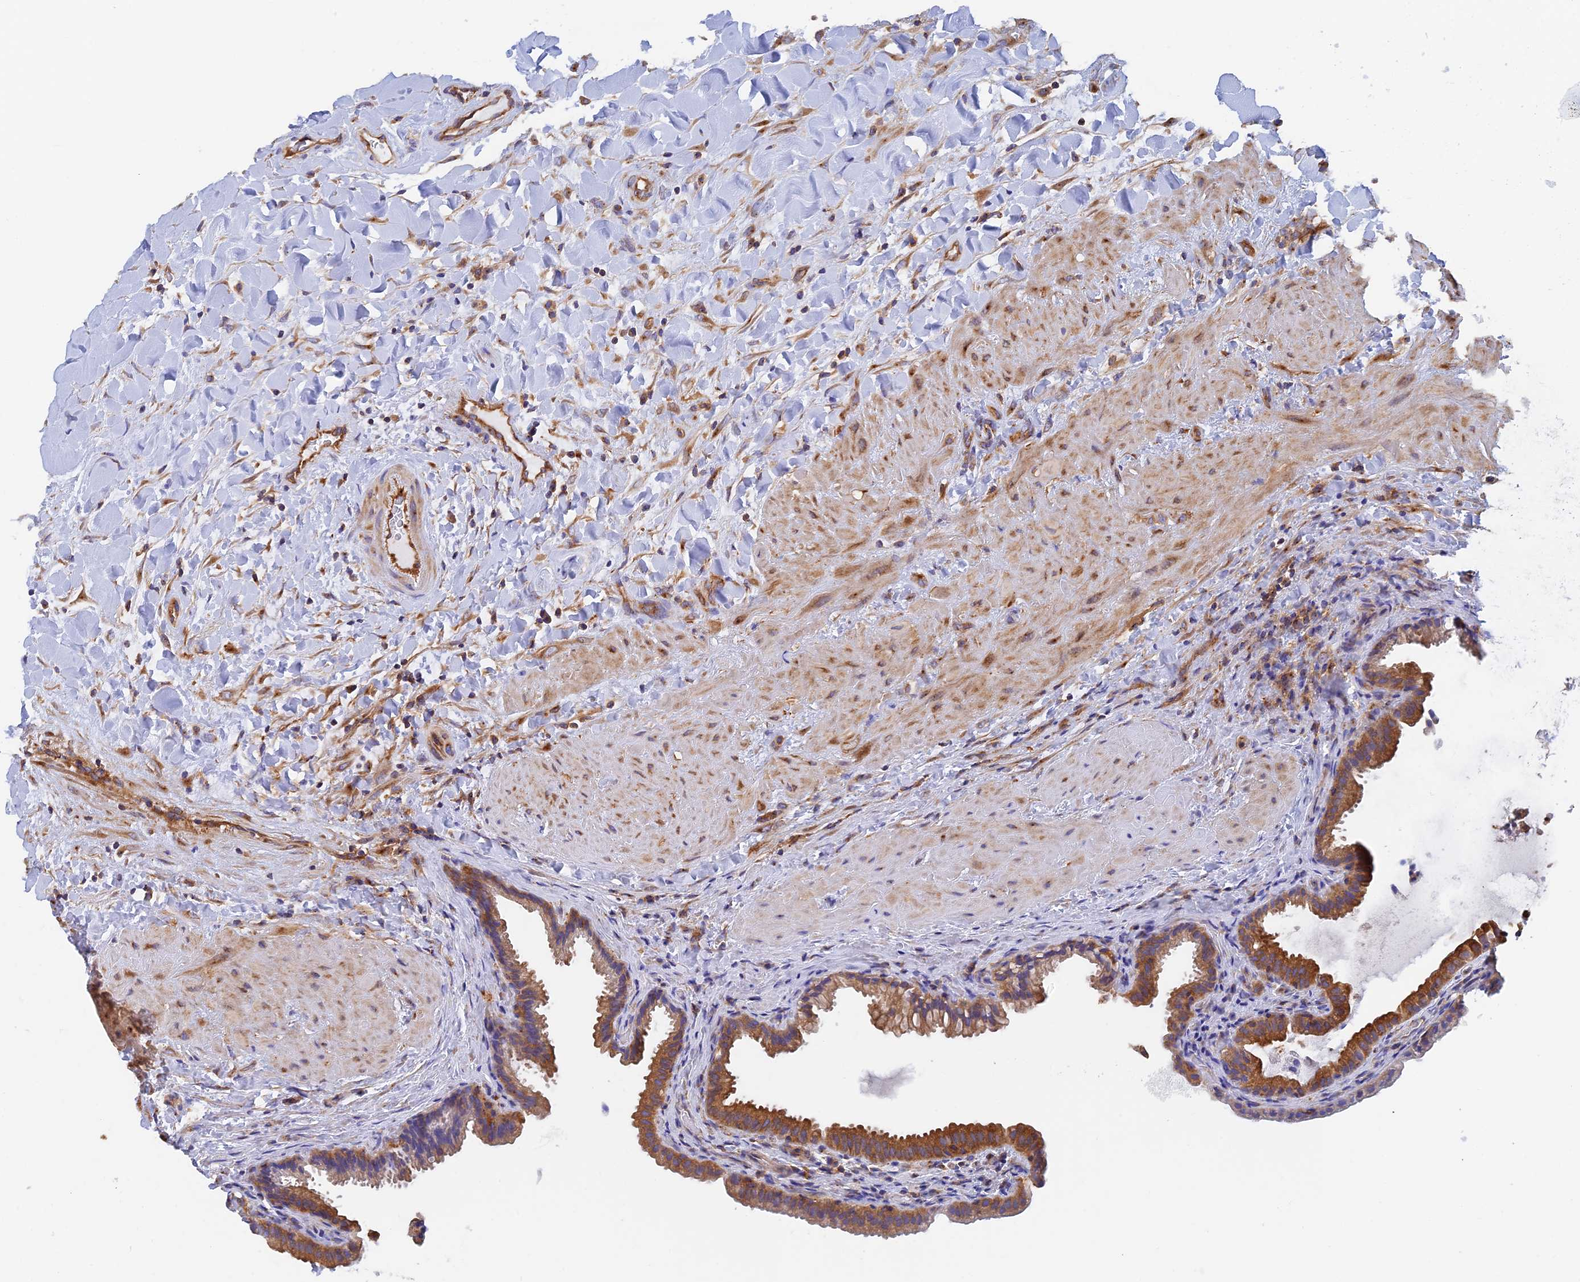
{"staining": {"intensity": "strong", "quantity": ">75%", "location": "cytoplasmic/membranous"}, "tissue": "gallbladder", "cell_type": "Glandular cells", "image_type": "normal", "snomed": [{"axis": "morphology", "description": "Normal tissue, NOS"}, {"axis": "topography", "description": "Gallbladder"}], "caption": "This micrograph exhibits benign gallbladder stained with IHC to label a protein in brown. The cytoplasmic/membranous of glandular cells show strong positivity for the protein. Nuclei are counter-stained blue.", "gene": "DCTN2", "patient": {"sex": "male", "age": 24}}